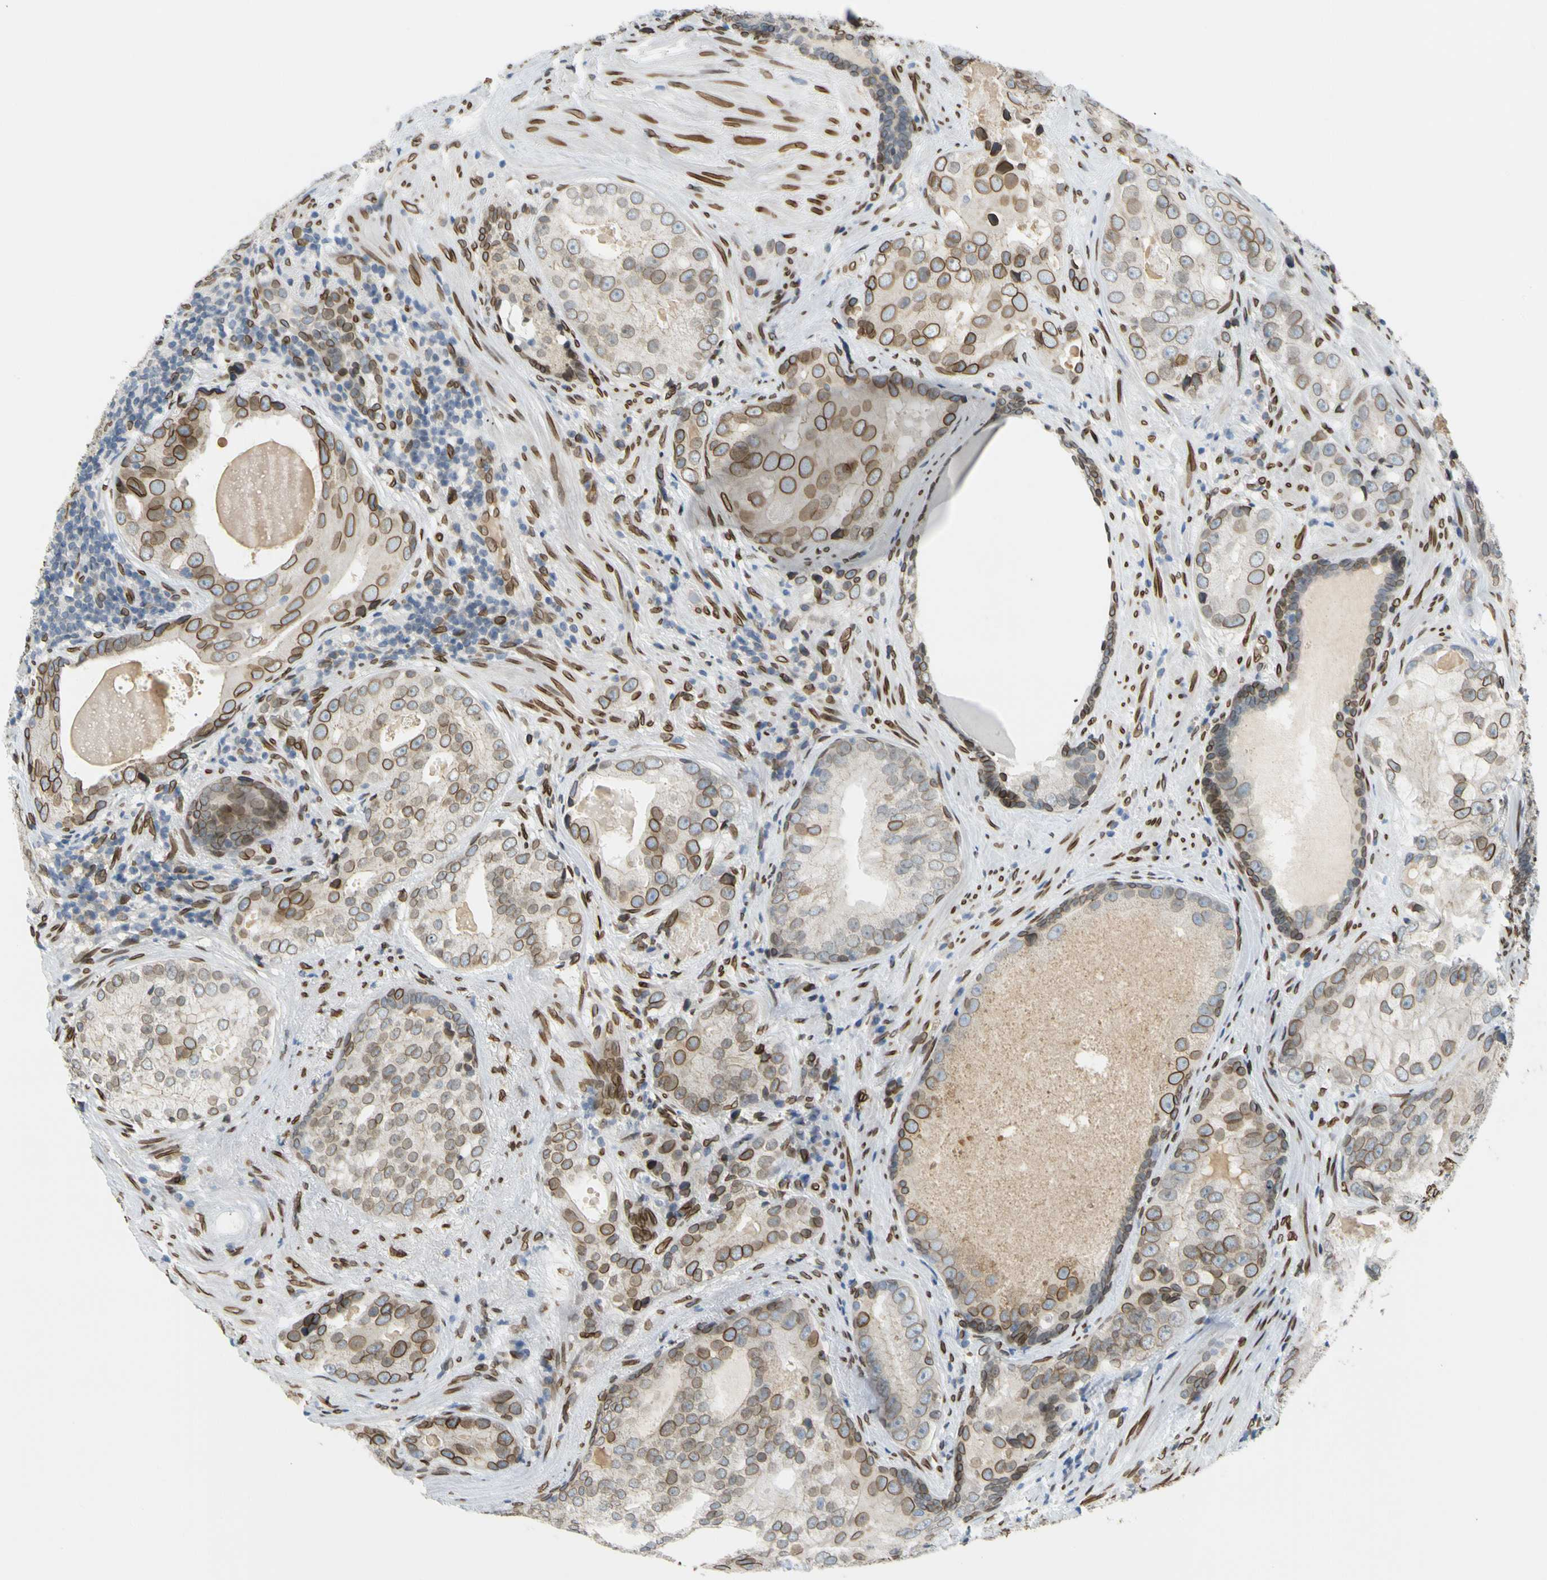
{"staining": {"intensity": "moderate", "quantity": "25%-75%", "location": "cytoplasmic/membranous,nuclear"}, "tissue": "prostate cancer", "cell_type": "Tumor cells", "image_type": "cancer", "snomed": [{"axis": "morphology", "description": "Adenocarcinoma, High grade"}, {"axis": "topography", "description": "Prostate"}], "caption": "DAB (3,3'-diaminobenzidine) immunohistochemical staining of high-grade adenocarcinoma (prostate) displays moderate cytoplasmic/membranous and nuclear protein positivity in about 25%-75% of tumor cells.", "gene": "SUN1", "patient": {"sex": "male", "age": 66}}